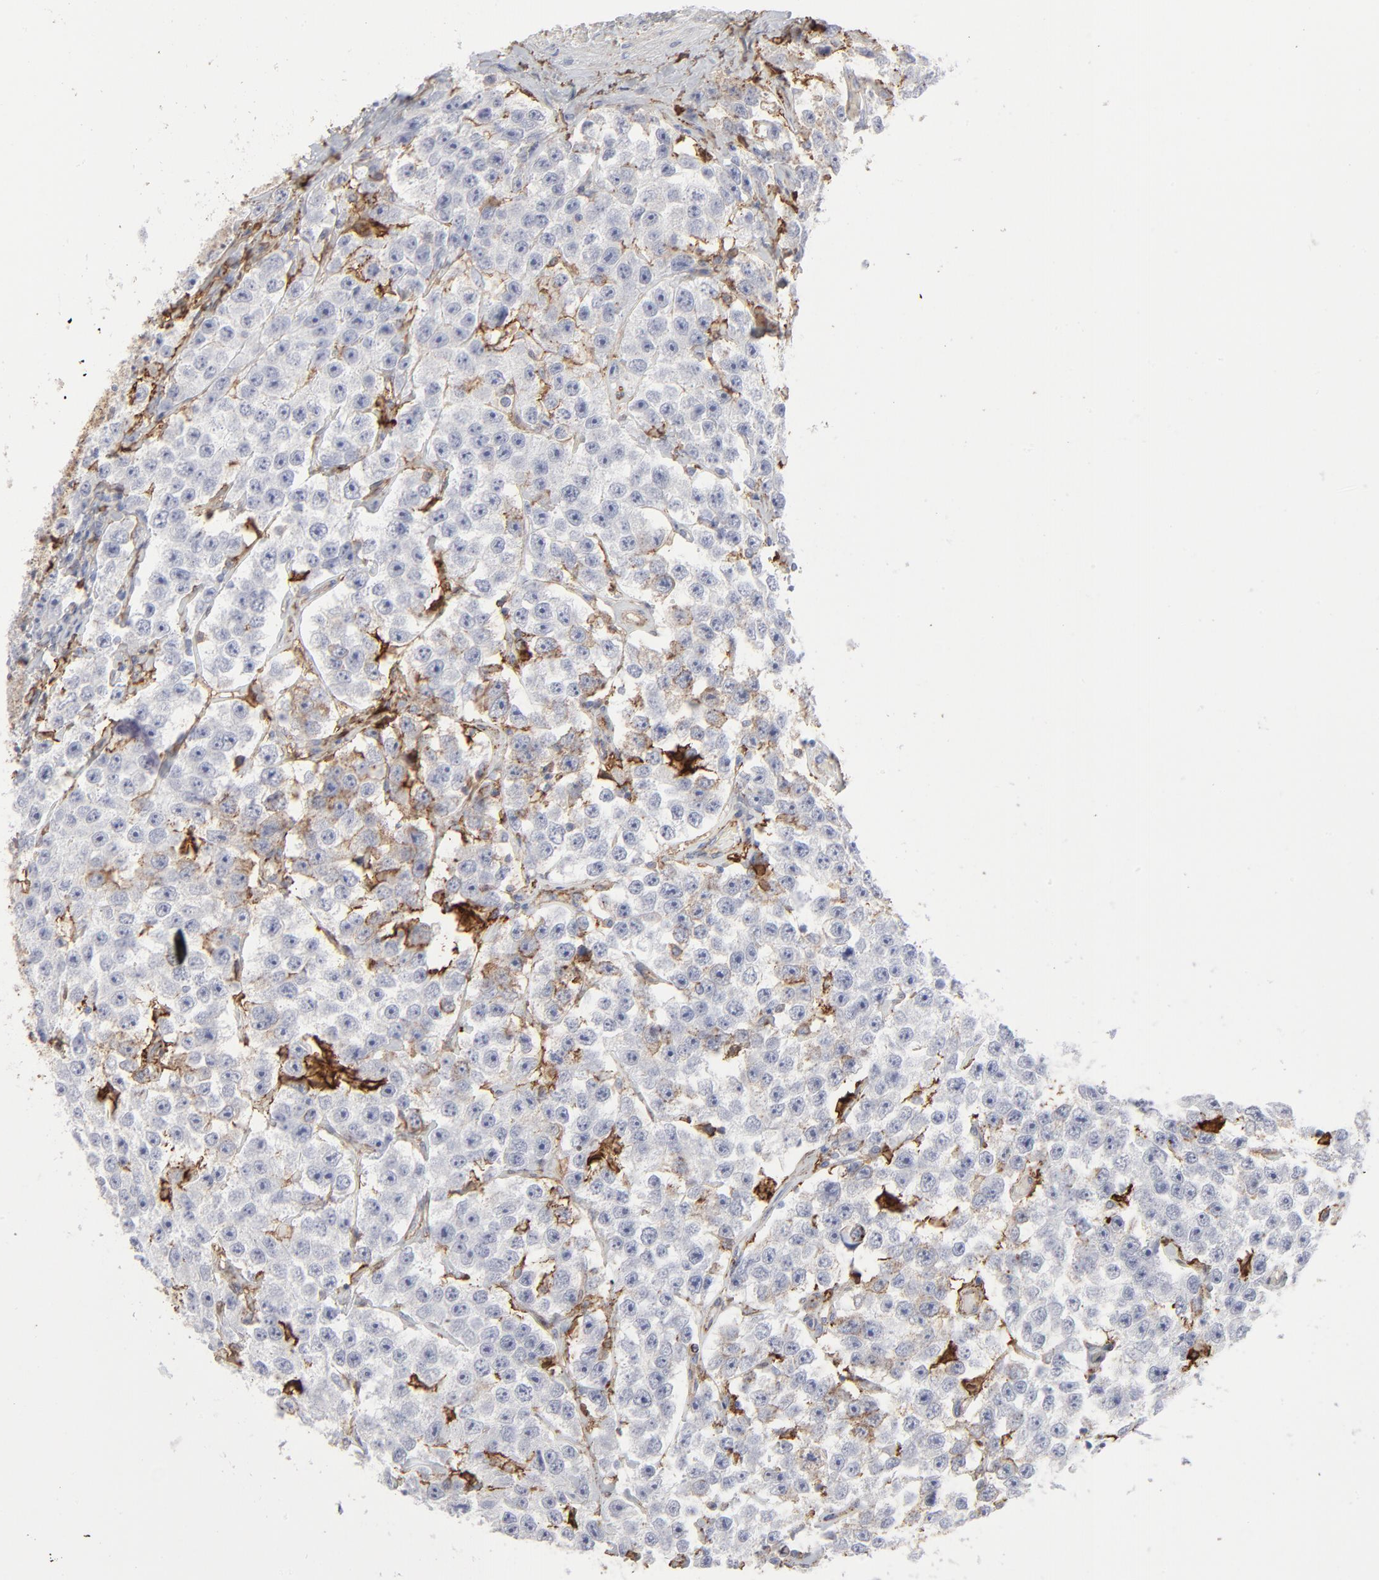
{"staining": {"intensity": "moderate", "quantity": "<25%", "location": "cytoplasmic/membranous"}, "tissue": "testis cancer", "cell_type": "Tumor cells", "image_type": "cancer", "snomed": [{"axis": "morphology", "description": "Seminoma, NOS"}, {"axis": "topography", "description": "Testis"}], "caption": "IHC micrograph of human testis cancer stained for a protein (brown), which reveals low levels of moderate cytoplasmic/membranous staining in approximately <25% of tumor cells.", "gene": "ANXA5", "patient": {"sex": "male", "age": 52}}